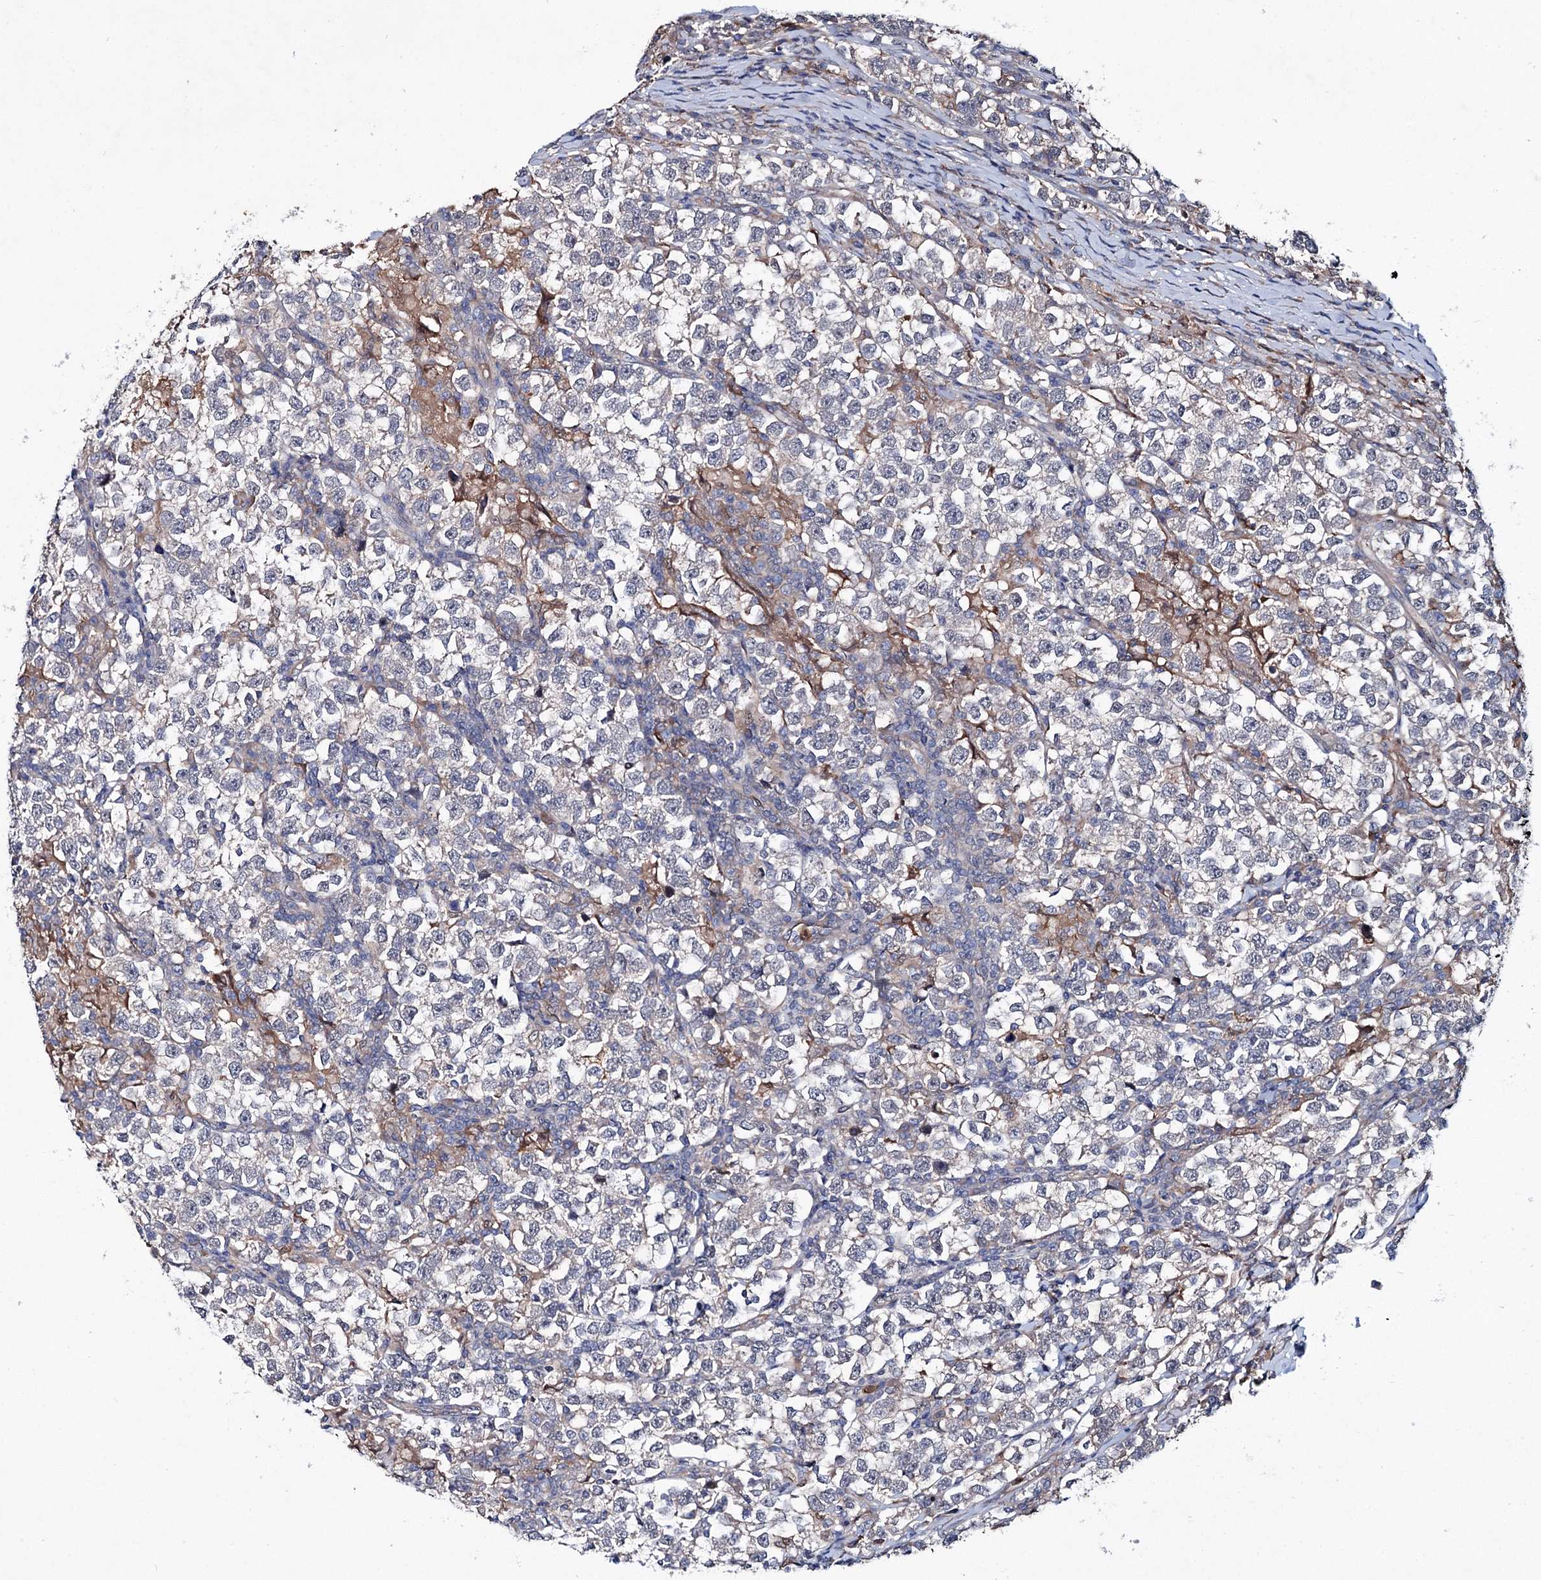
{"staining": {"intensity": "negative", "quantity": "none", "location": "none"}, "tissue": "testis cancer", "cell_type": "Tumor cells", "image_type": "cancer", "snomed": [{"axis": "morphology", "description": "Normal tissue, NOS"}, {"axis": "morphology", "description": "Seminoma, NOS"}, {"axis": "topography", "description": "Testis"}], "caption": "DAB (3,3'-diaminobenzidine) immunohistochemical staining of testis cancer (seminoma) shows no significant staining in tumor cells.", "gene": "PTPN3", "patient": {"sex": "male", "age": 43}}